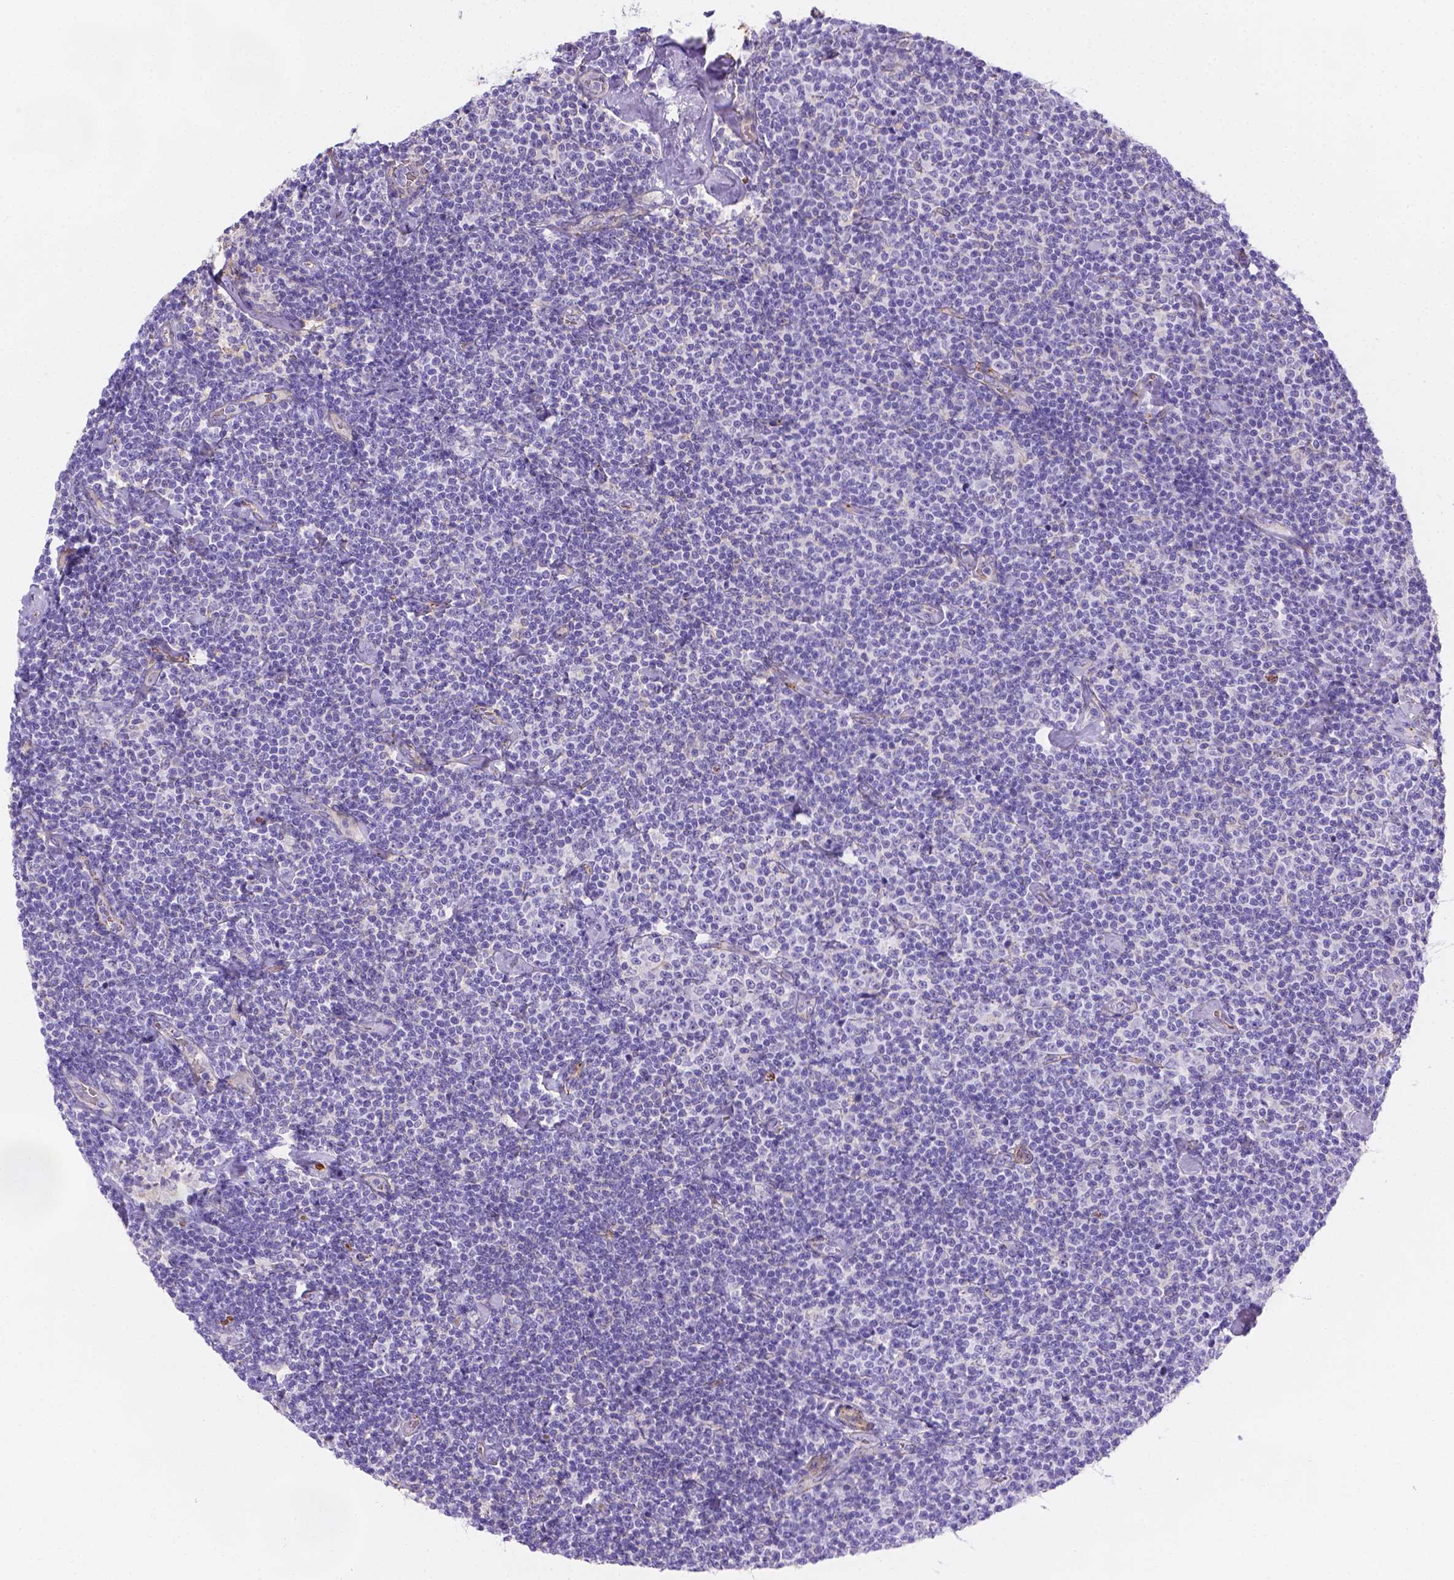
{"staining": {"intensity": "negative", "quantity": "none", "location": "none"}, "tissue": "lymphoma", "cell_type": "Tumor cells", "image_type": "cancer", "snomed": [{"axis": "morphology", "description": "Malignant lymphoma, non-Hodgkin's type, Low grade"}, {"axis": "topography", "description": "Lymph node"}], "caption": "Tumor cells are negative for brown protein staining in malignant lymphoma, non-Hodgkin's type (low-grade).", "gene": "SLC40A1", "patient": {"sex": "male", "age": 81}}